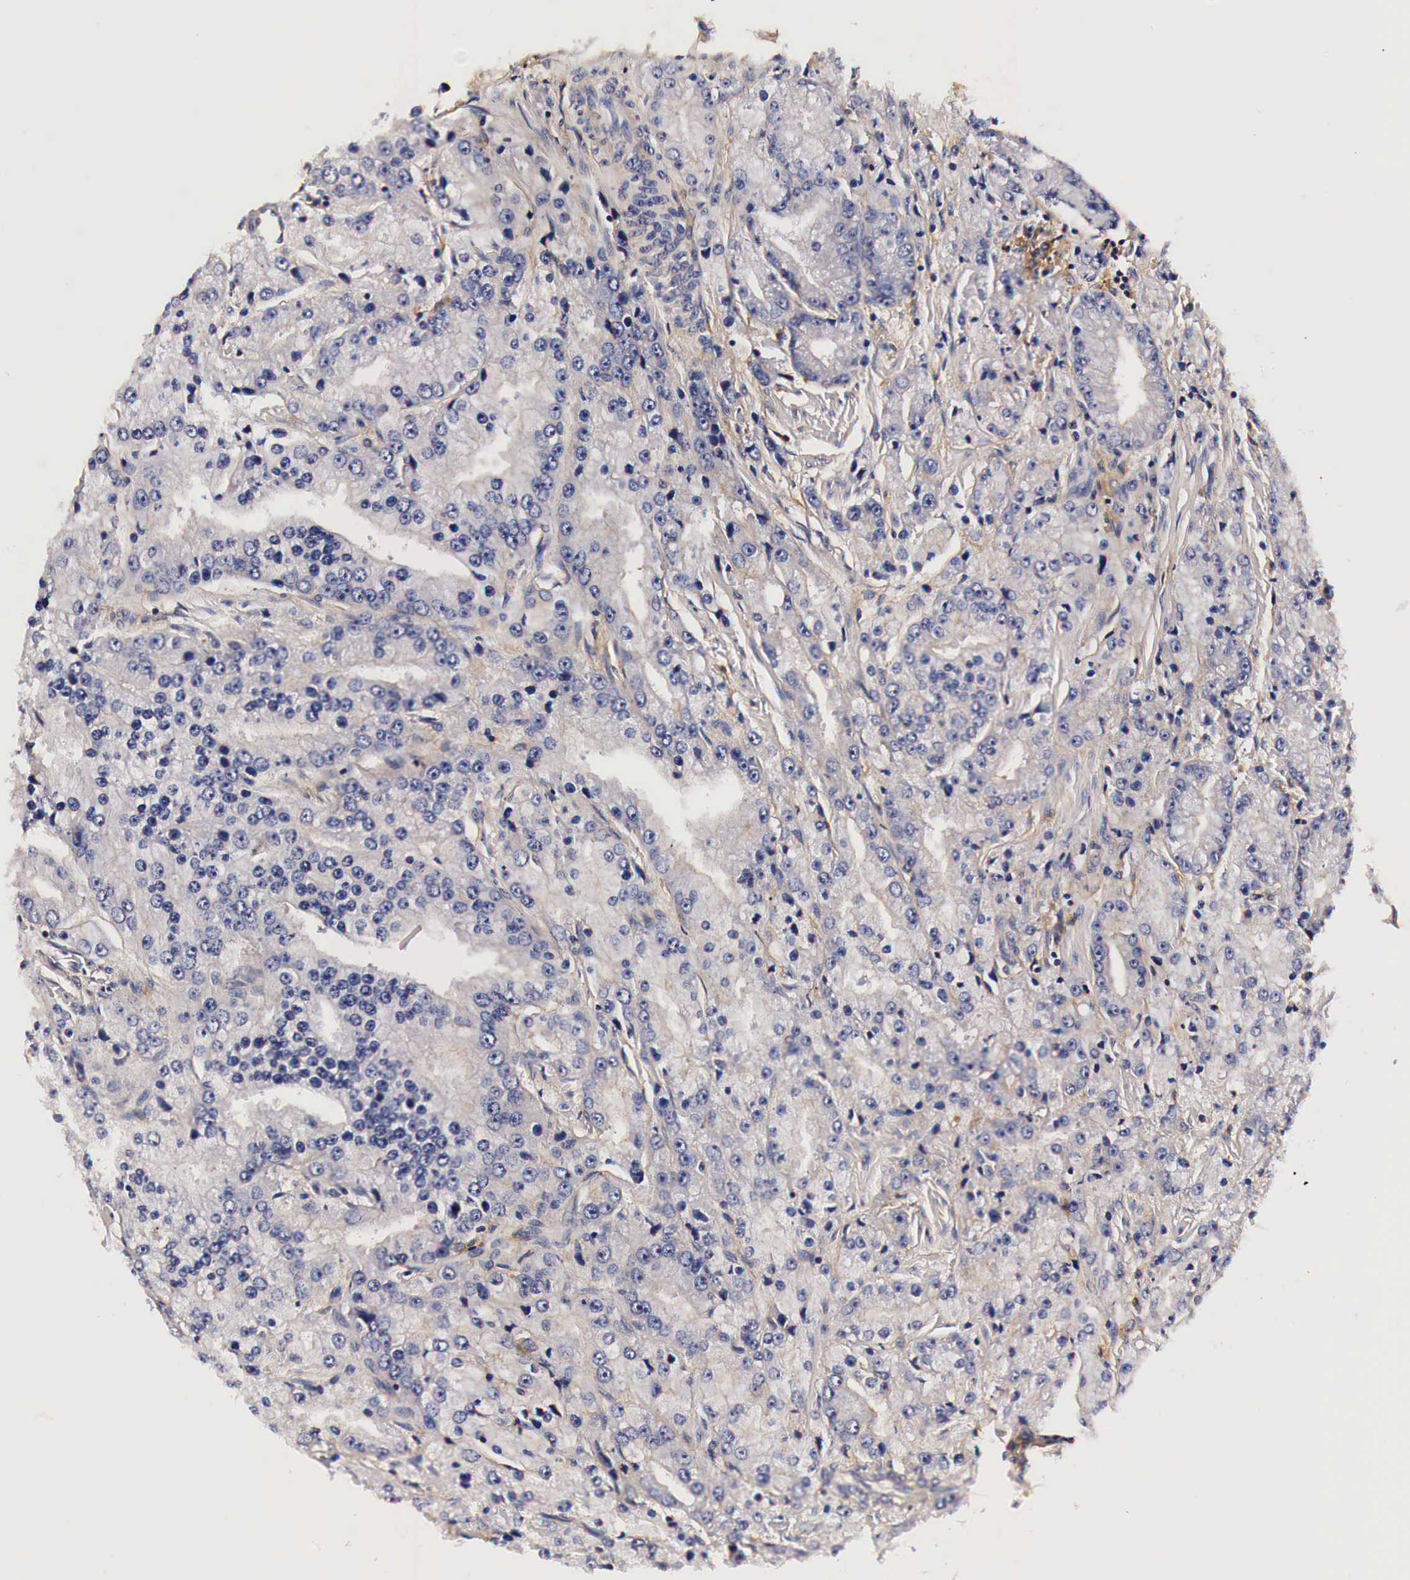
{"staining": {"intensity": "weak", "quantity": "<25%", "location": "cytoplasmic/membranous"}, "tissue": "prostate cancer", "cell_type": "Tumor cells", "image_type": "cancer", "snomed": [{"axis": "morphology", "description": "Adenocarcinoma, Medium grade"}, {"axis": "topography", "description": "Prostate"}], "caption": "There is no significant positivity in tumor cells of prostate cancer. (Immunohistochemistry (ihc), brightfield microscopy, high magnification).", "gene": "RP2", "patient": {"sex": "male", "age": 72}}